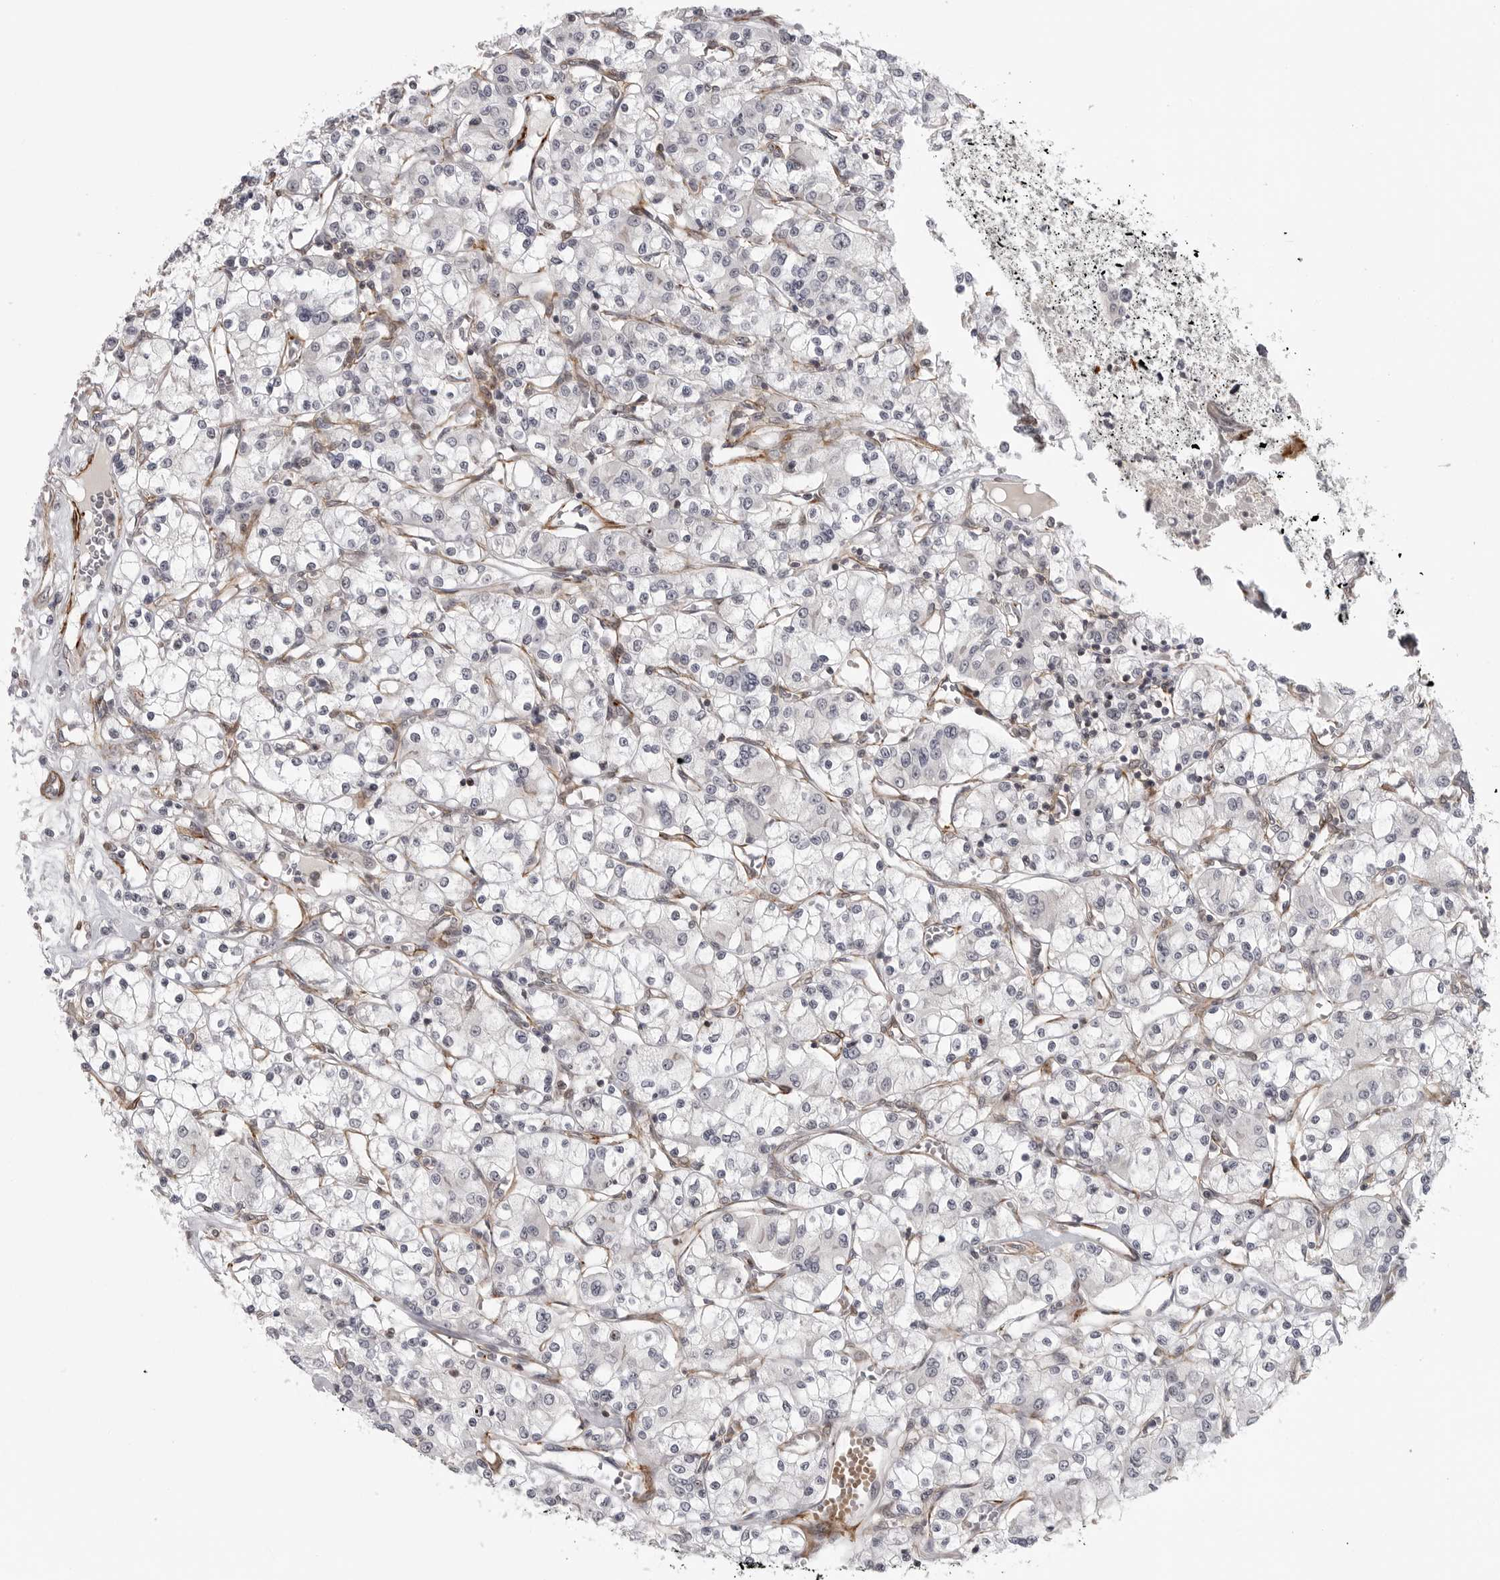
{"staining": {"intensity": "negative", "quantity": "none", "location": "none"}, "tissue": "renal cancer", "cell_type": "Tumor cells", "image_type": "cancer", "snomed": [{"axis": "morphology", "description": "Adenocarcinoma, NOS"}, {"axis": "topography", "description": "Kidney"}], "caption": "IHC photomicrograph of adenocarcinoma (renal) stained for a protein (brown), which displays no staining in tumor cells.", "gene": "TUT4", "patient": {"sex": "female", "age": 59}}